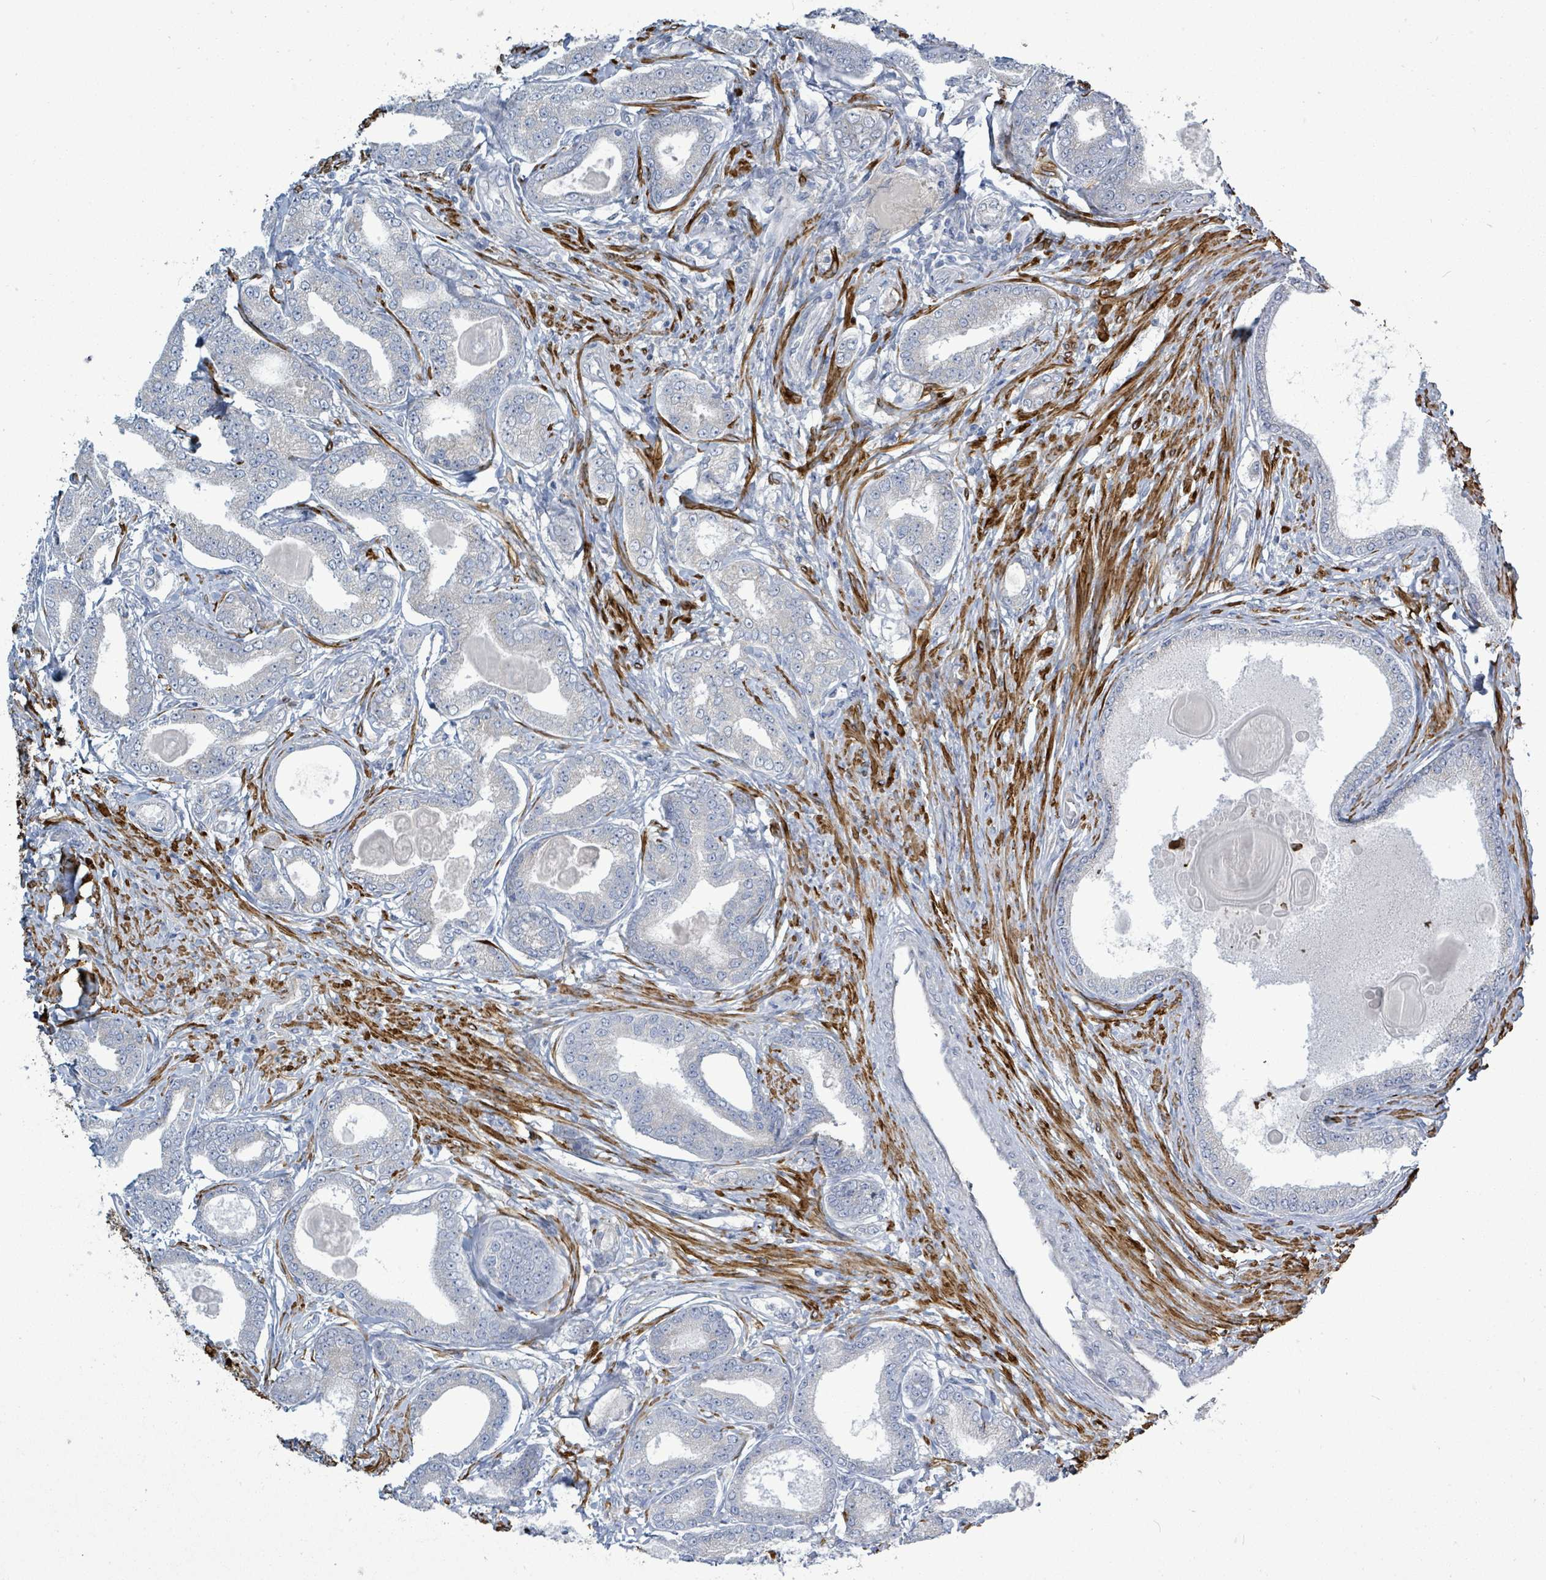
{"staining": {"intensity": "negative", "quantity": "none", "location": "none"}, "tissue": "prostate cancer", "cell_type": "Tumor cells", "image_type": "cancer", "snomed": [{"axis": "morphology", "description": "Adenocarcinoma, High grade"}, {"axis": "topography", "description": "Prostate"}], "caption": "A photomicrograph of prostate cancer stained for a protein displays no brown staining in tumor cells. (DAB (3,3'-diaminobenzidine) IHC, high magnification).", "gene": "SIRPB1", "patient": {"sex": "male", "age": 69}}